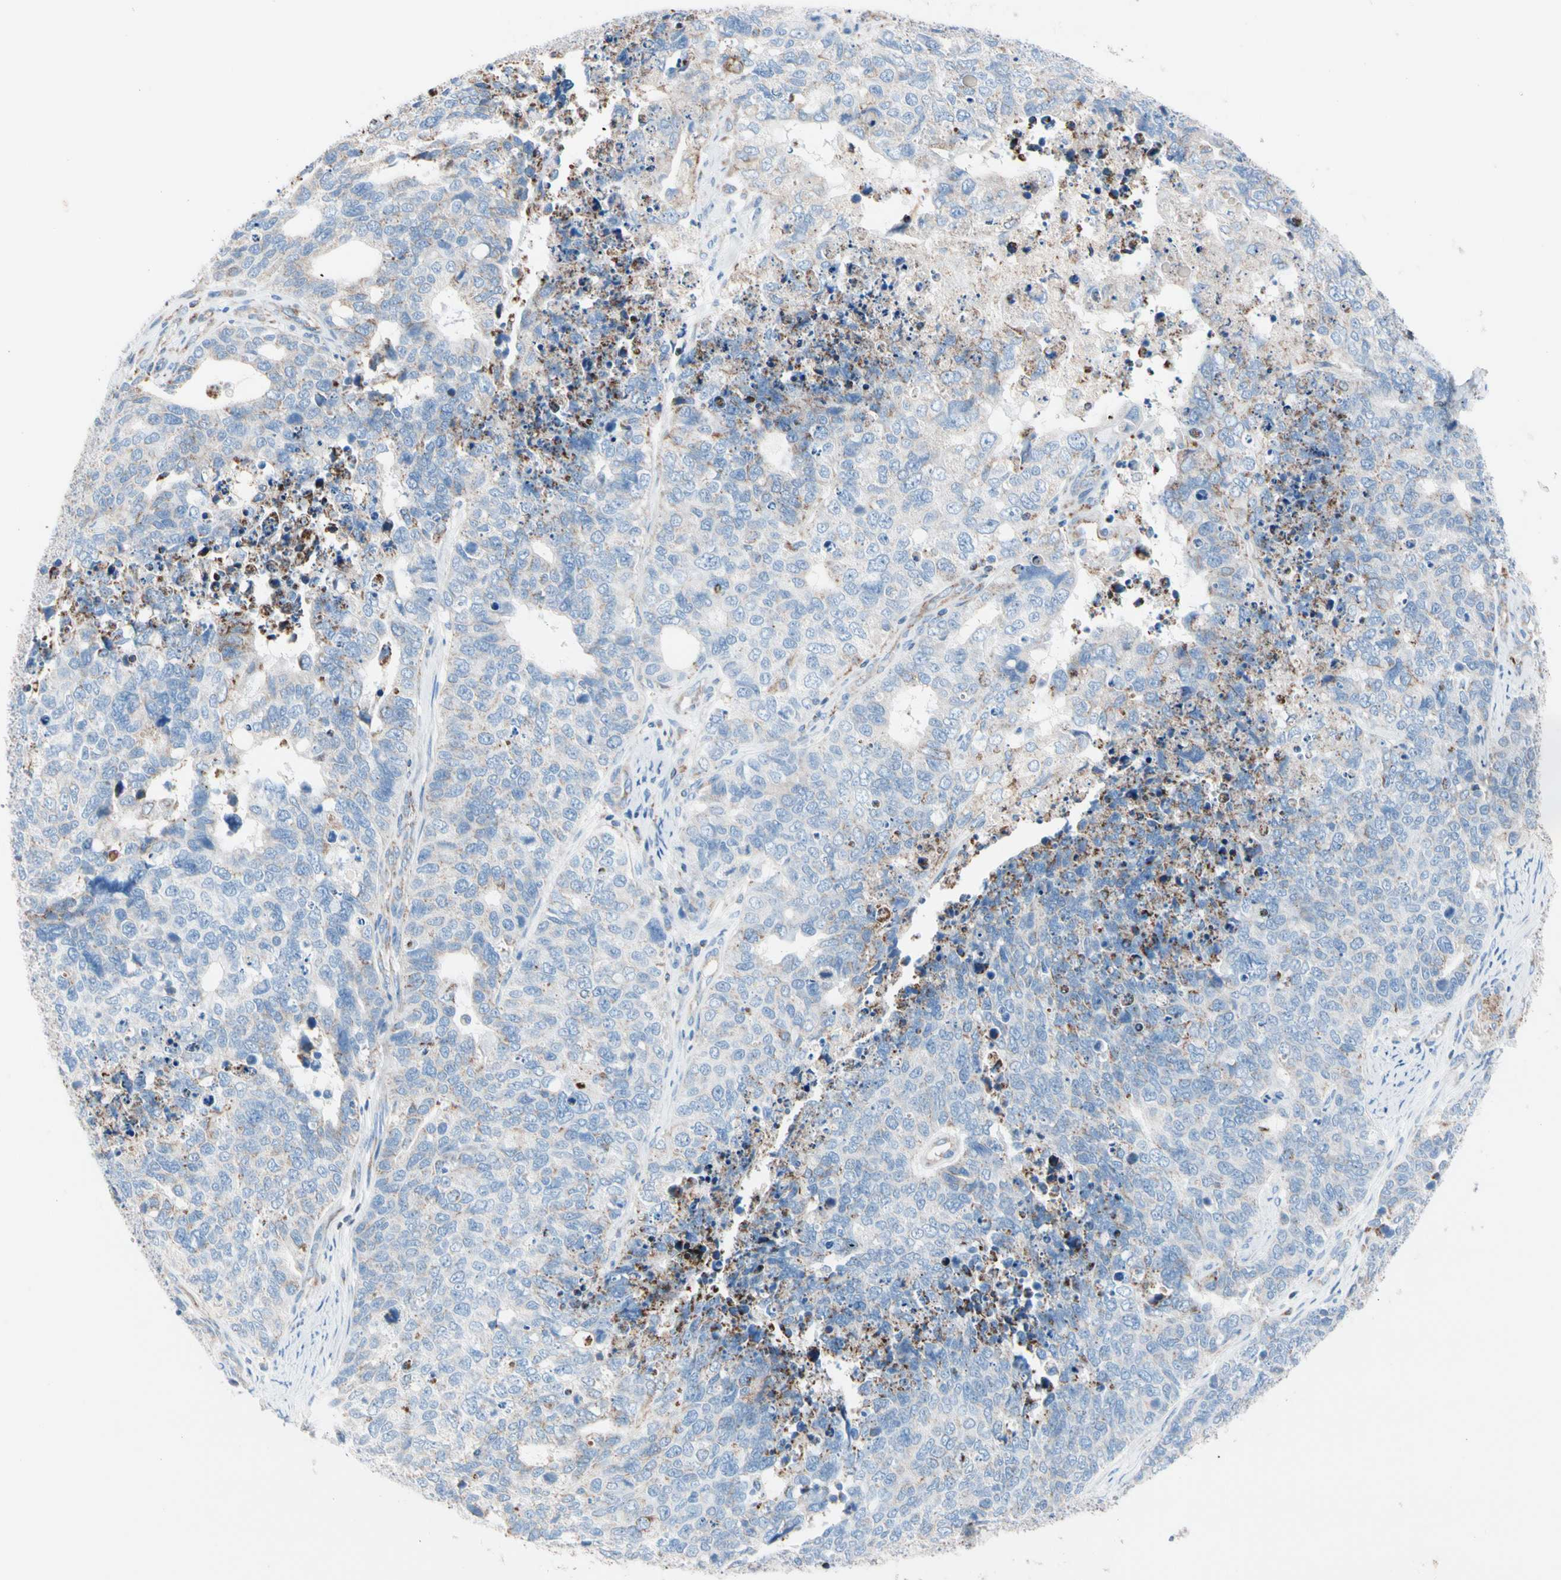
{"staining": {"intensity": "weak", "quantity": "<25%", "location": "cytoplasmic/membranous"}, "tissue": "cervical cancer", "cell_type": "Tumor cells", "image_type": "cancer", "snomed": [{"axis": "morphology", "description": "Squamous cell carcinoma, NOS"}, {"axis": "topography", "description": "Cervix"}], "caption": "IHC of human squamous cell carcinoma (cervical) displays no staining in tumor cells.", "gene": "HK1", "patient": {"sex": "female", "age": 63}}